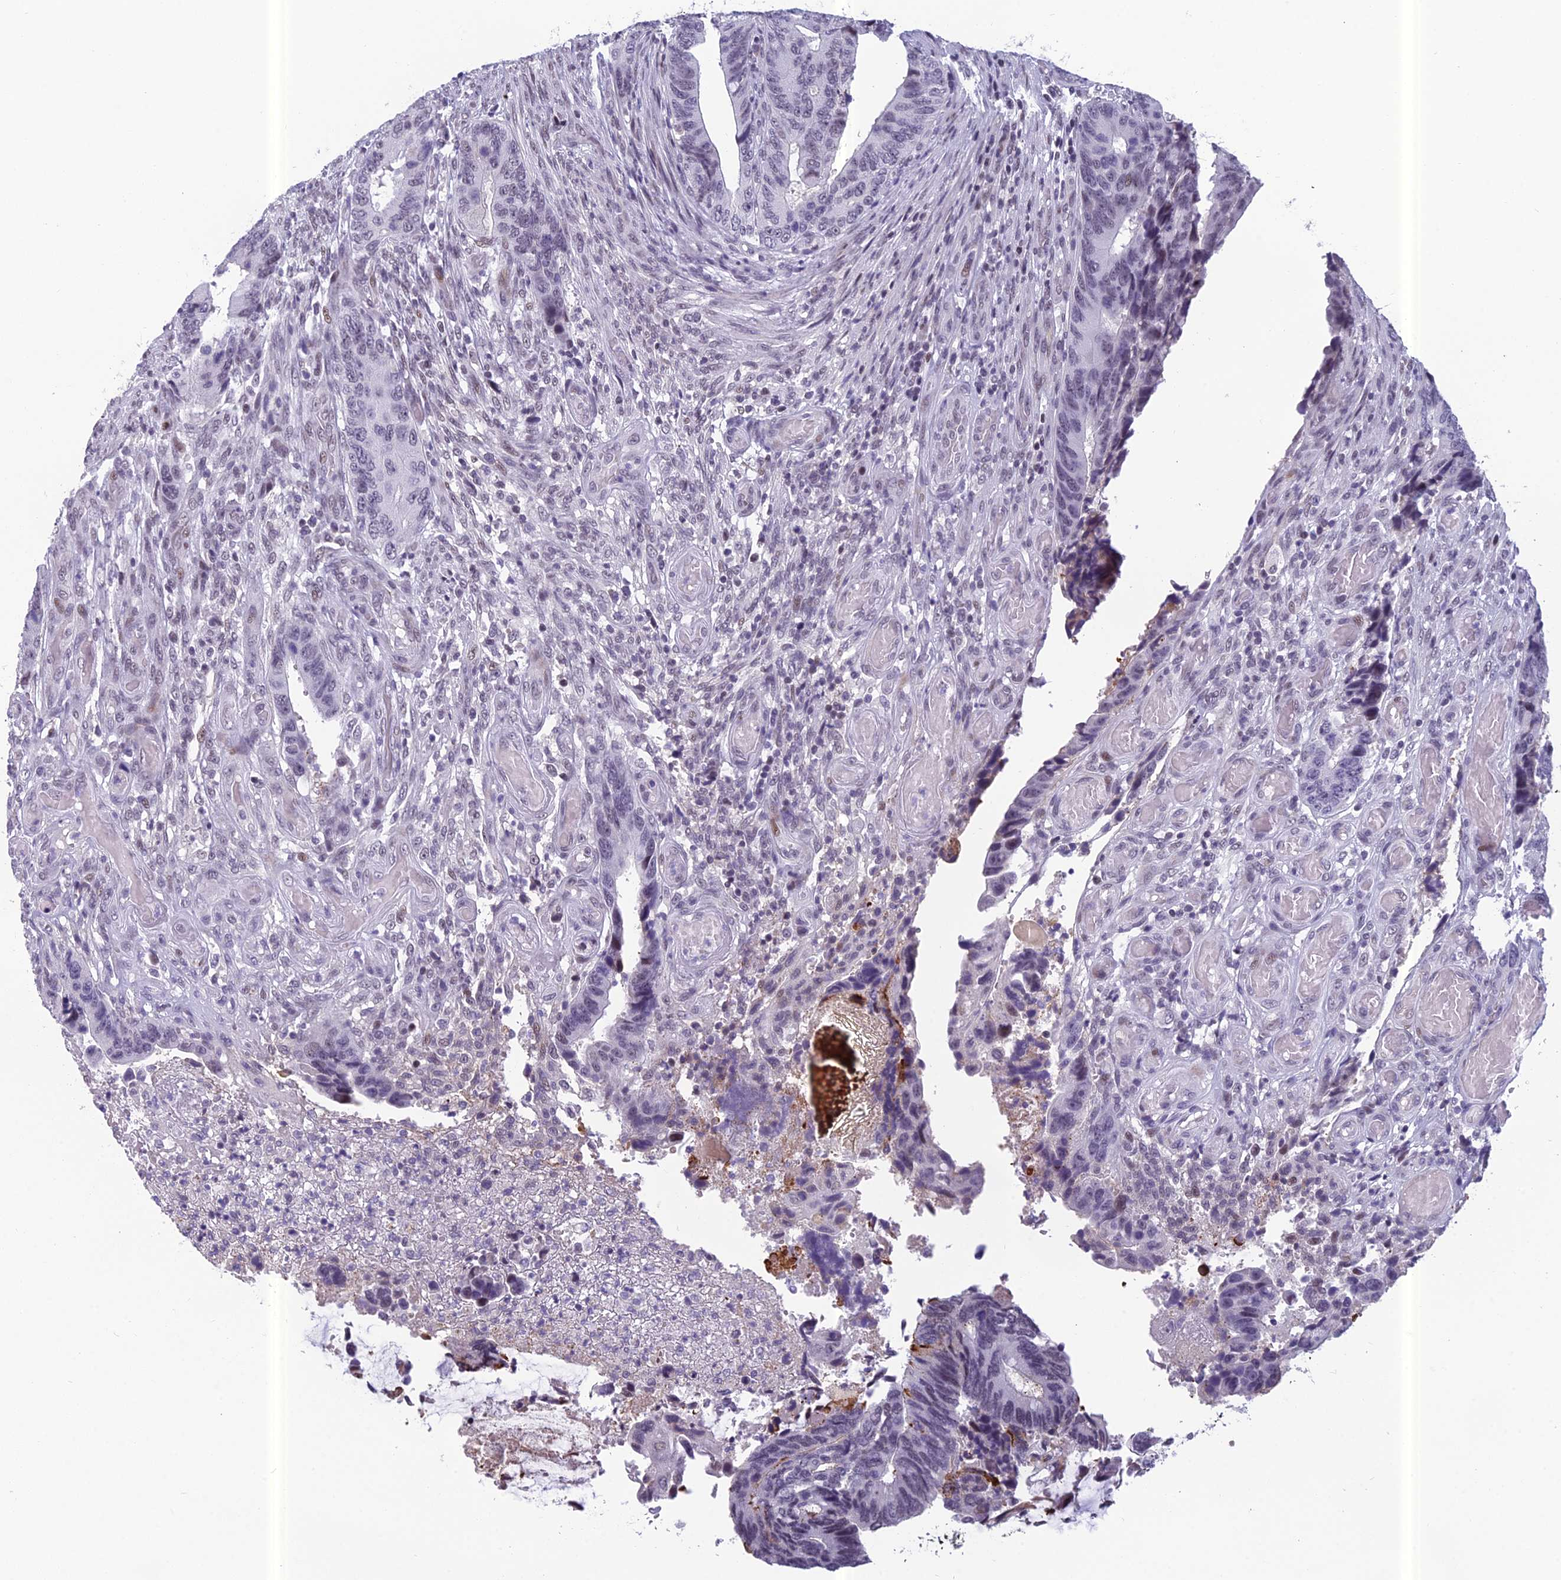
{"staining": {"intensity": "weak", "quantity": "<25%", "location": "nuclear"}, "tissue": "colorectal cancer", "cell_type": "Tumor cells", "image_type": "cancer", "snomed": [{"axis": "morphology", "description": "Adenocarcinoma, NOS"}, {"axis": "topography", "description": "Colon"}], "caption": "Histopathology image shows no significant protein staining in tumor cells of colorectal cancer (adenocarcinoma).", "gene": "RGS17", "patient": {"sex": "male", "age": 87}}